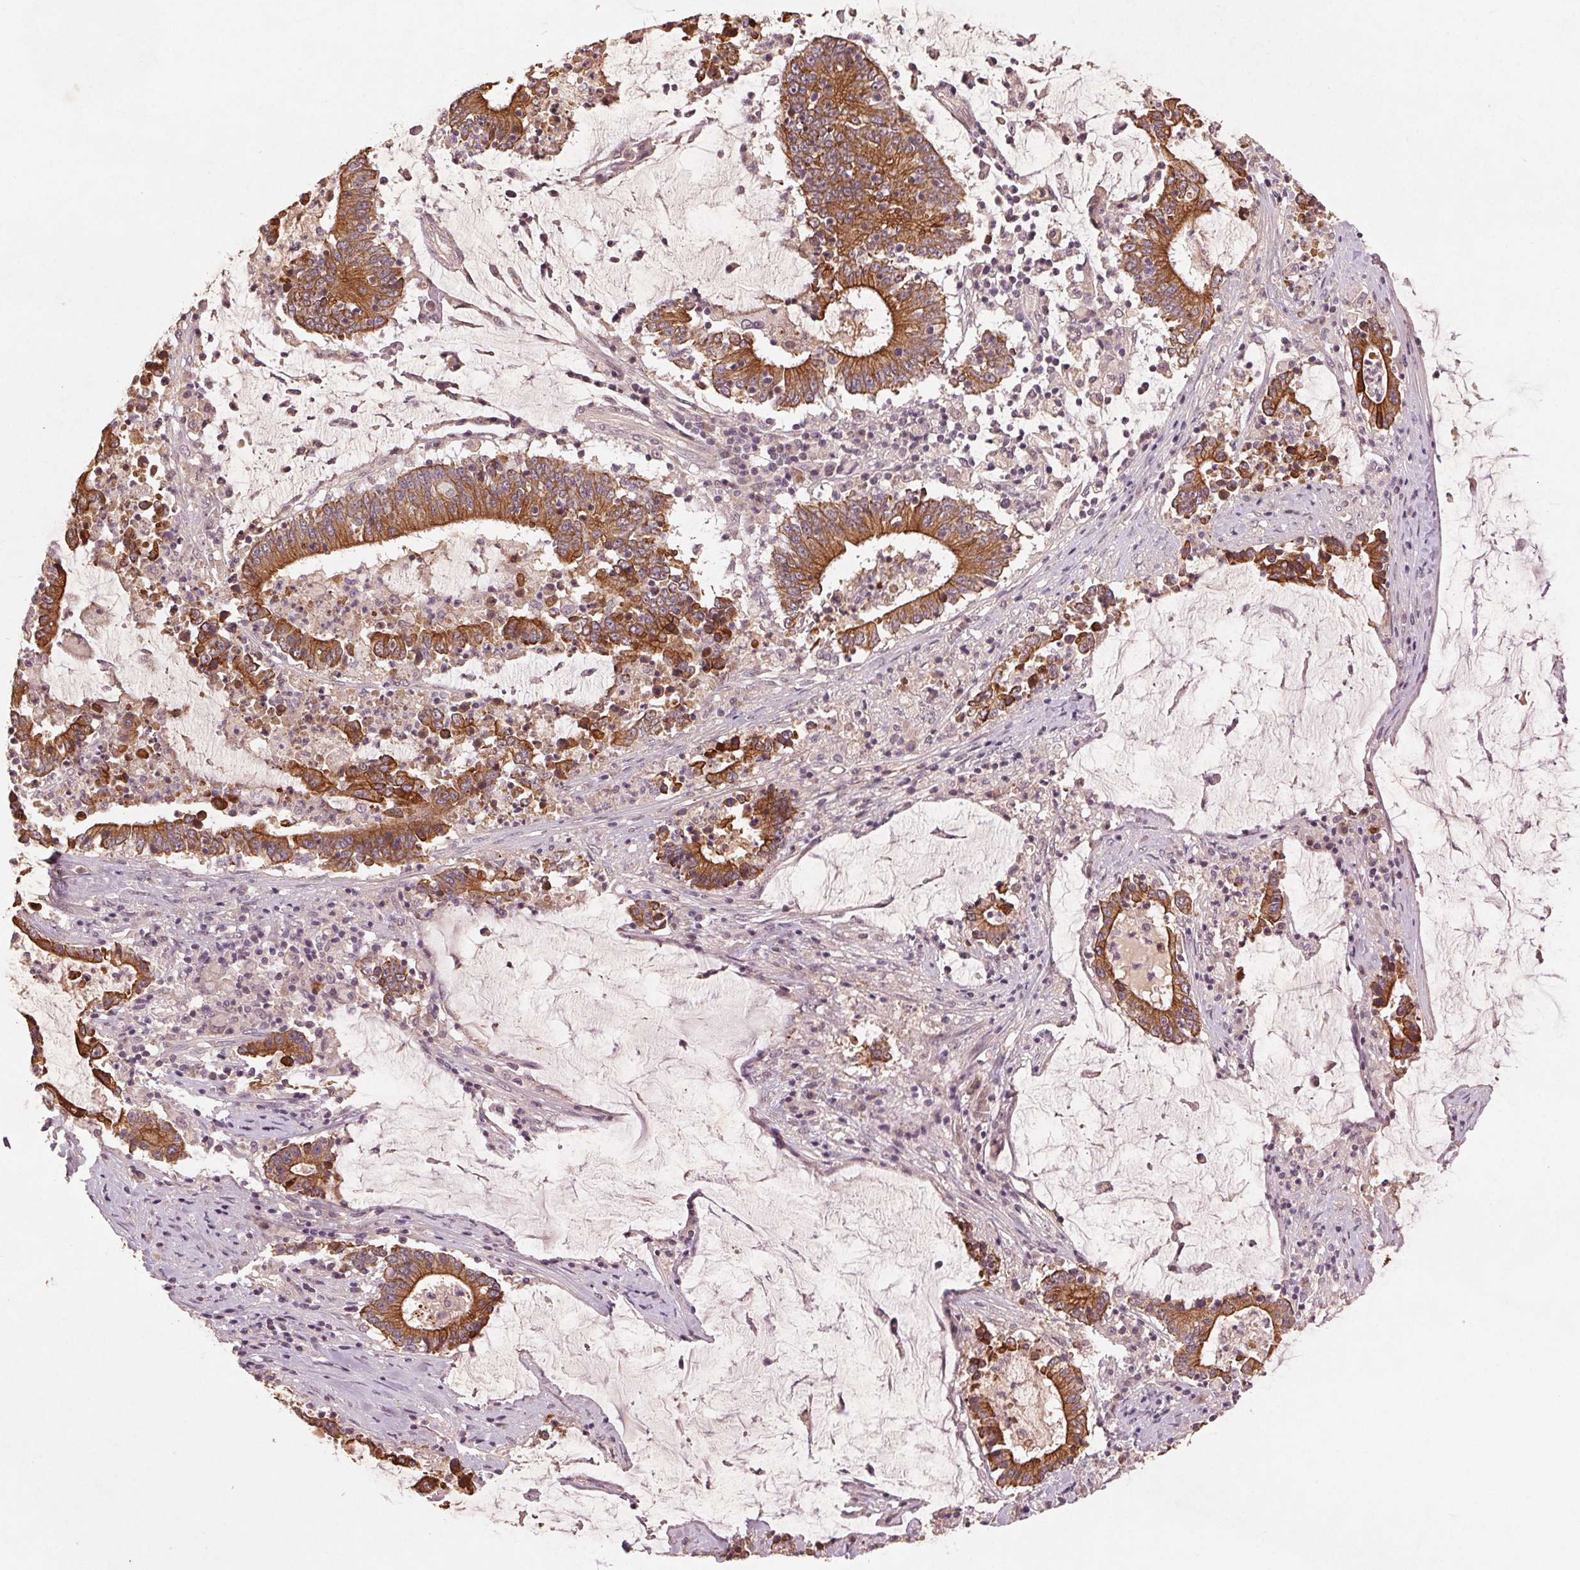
{"staining": {"intensity": "strong", "quantity": ">75%", "location": "cytoplasmic/membranous"}, "tissue": "stomach cancer", "cell_type": "Tumor cells", "image_type": "cancer", "snomed": [{"axis": "morphology", "description": "Adenocarcinoma, NOS"}, {"axis": "topography", "description": "Stomach, upper"}], "caption": "Stomach cancer stained with a brown dye demonstrates strong cytoplasmic/membranous positive expression in approximately >75% of tumor cells.", "gene": "SMLR1", "patient": {"sex": "male", "age": 68}}